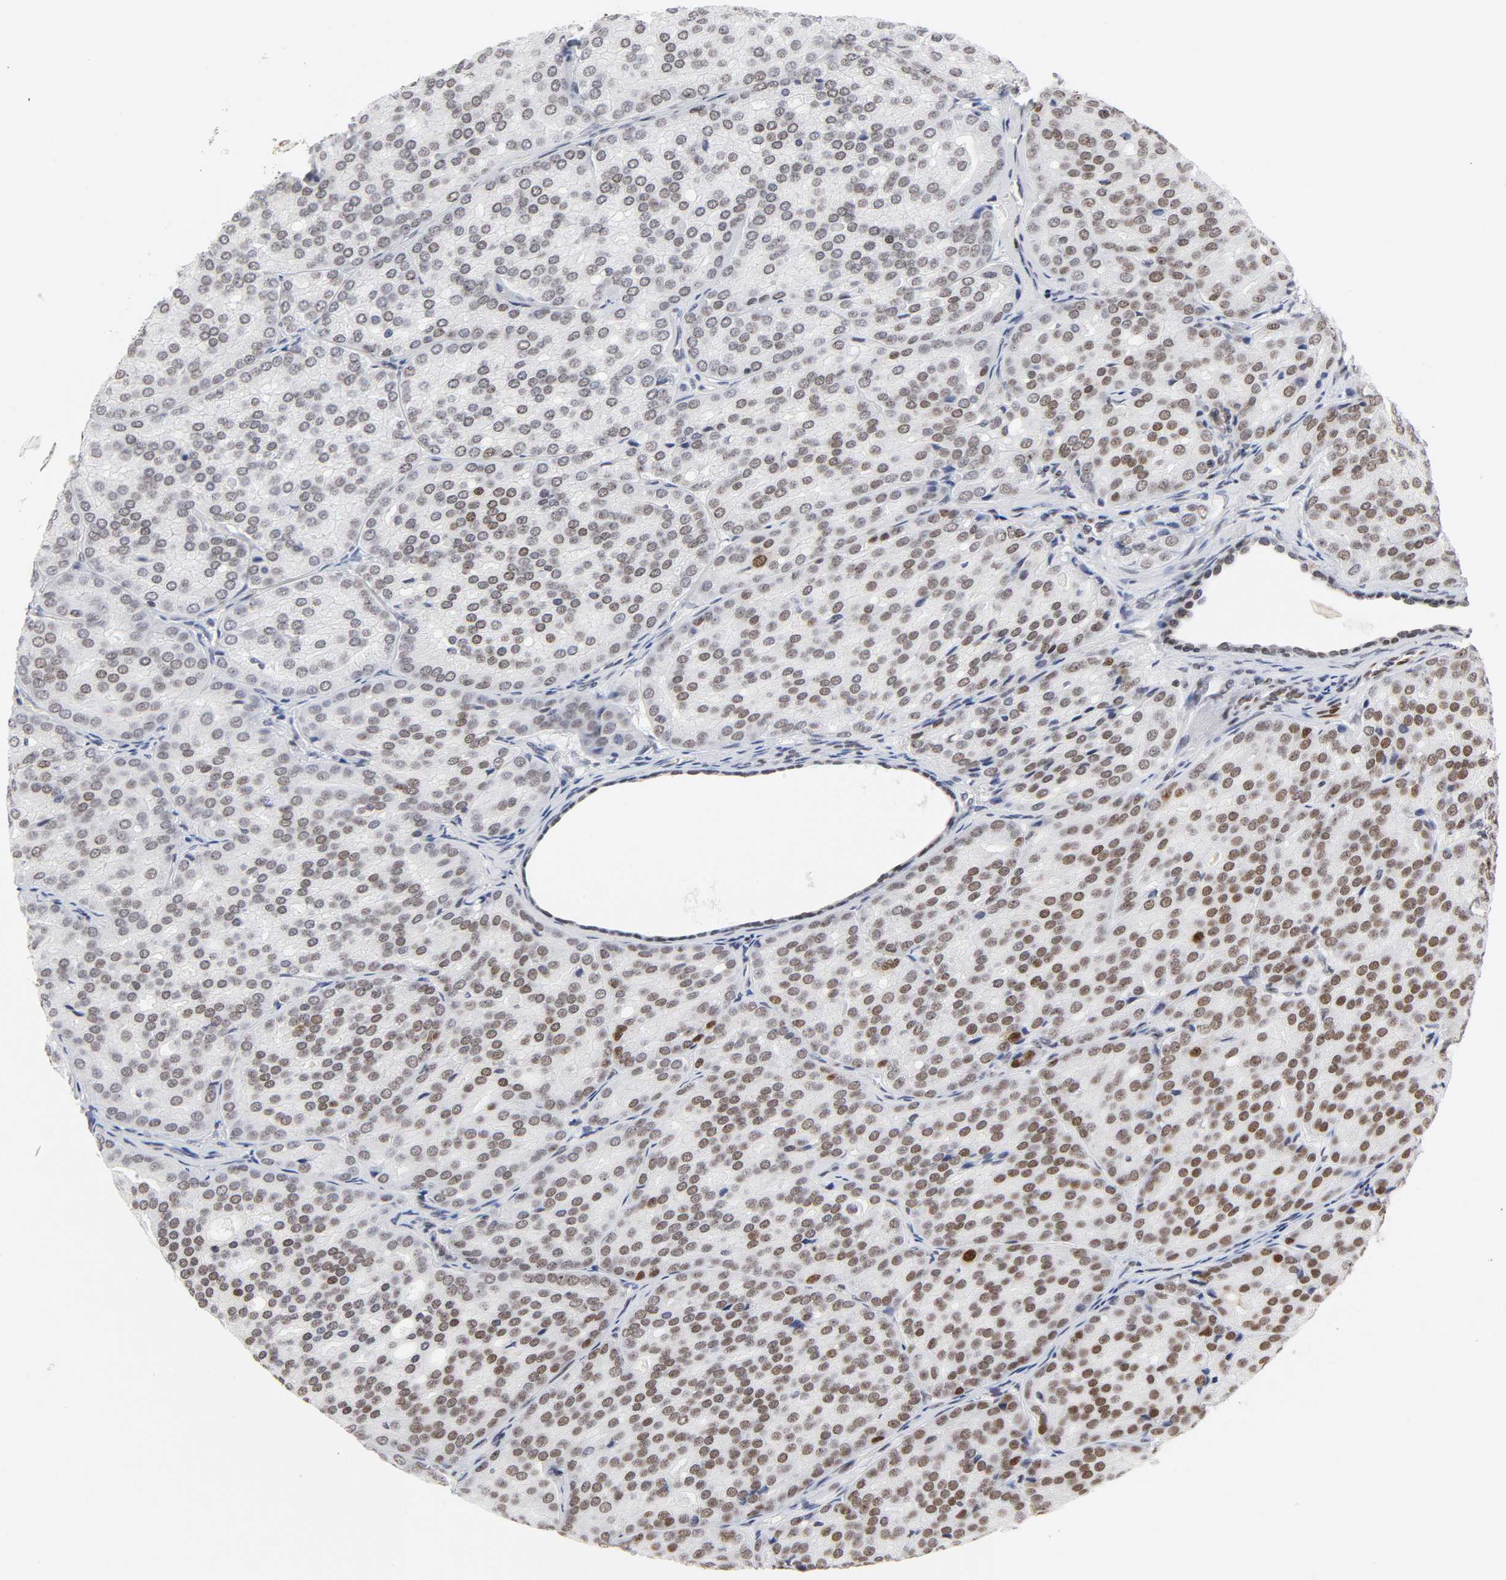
{"staining": {"intensity": "weak", "quantity": "25%-75%", "location": "nuclear"}, "tissue": "prostate cancer", "cell_type": "Tumor cells", "image_type": "cancer", "snomed": [{"axis": "morphology", "description": "Adenocarcinoma, High grade"}, {"axis": "topography", "description": "Prostate"}], "caption": "This histopathology image shows immunohistochemistry (IHC) staining of human prostate cancer (high-grade adenocarcinoma), with low weak nuclear staining in approximately 25%-75% of tumor cells.", "gene": "RFC4", "patient": {"sex": "male", "age": 64}}